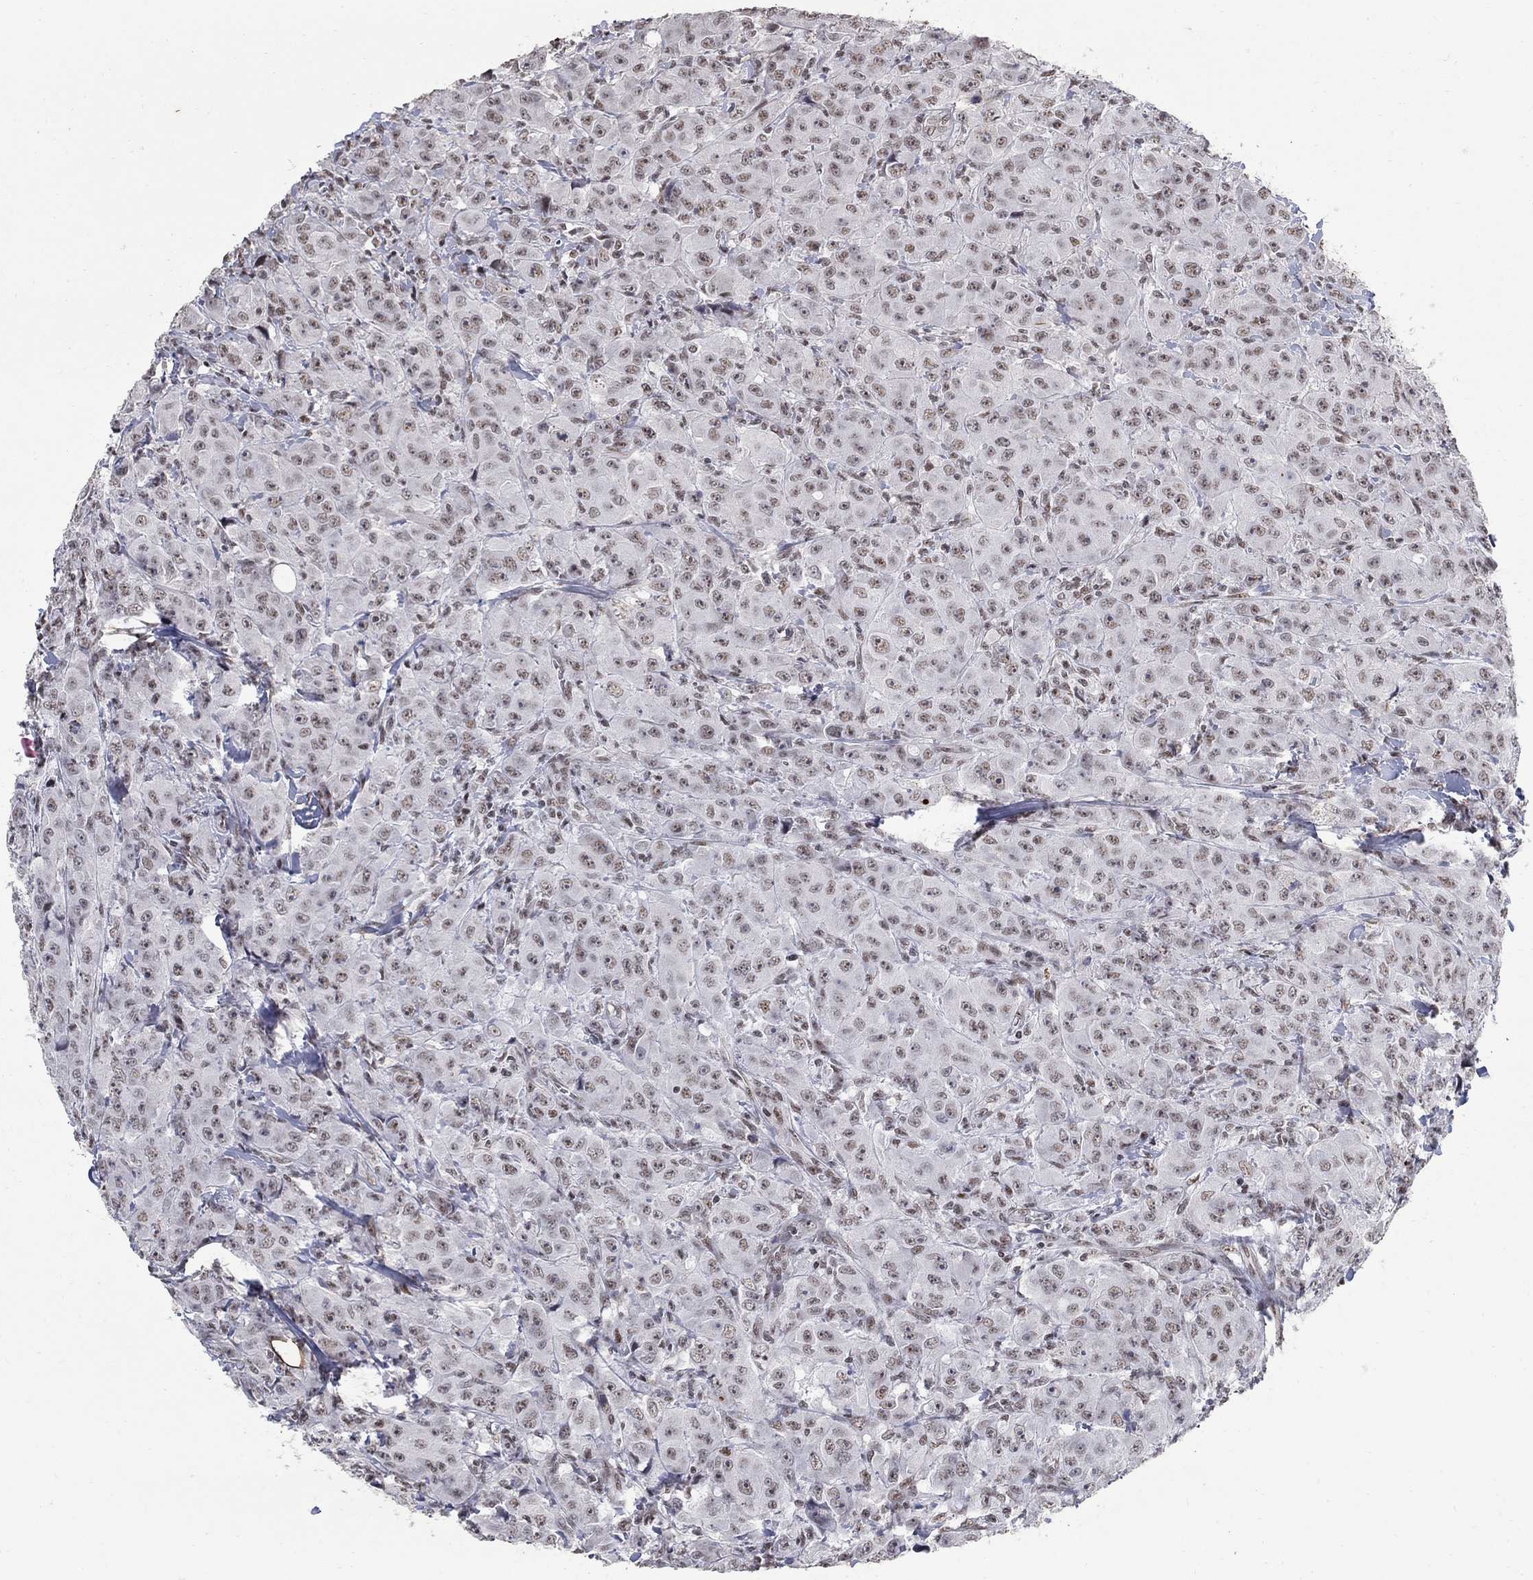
{"staining": {"intensity": "weak", "quantity": "25%-75%", "location": "nuclear"}, "tissue": "breast cancer", "cell_type": "Tumor cells", "image_type": "cancer", "snomed": [{"axis": "morphology", "description": "Duct carcinoma"}, {"axis": "topography", "description": "Breast"}], "caption": "Weak nuclear protein positivity is present in approximately 25%-75% of tumor cells in breast cancer.", "gene": "PNISR", "patient": {"sex": "female", "age": 43}}